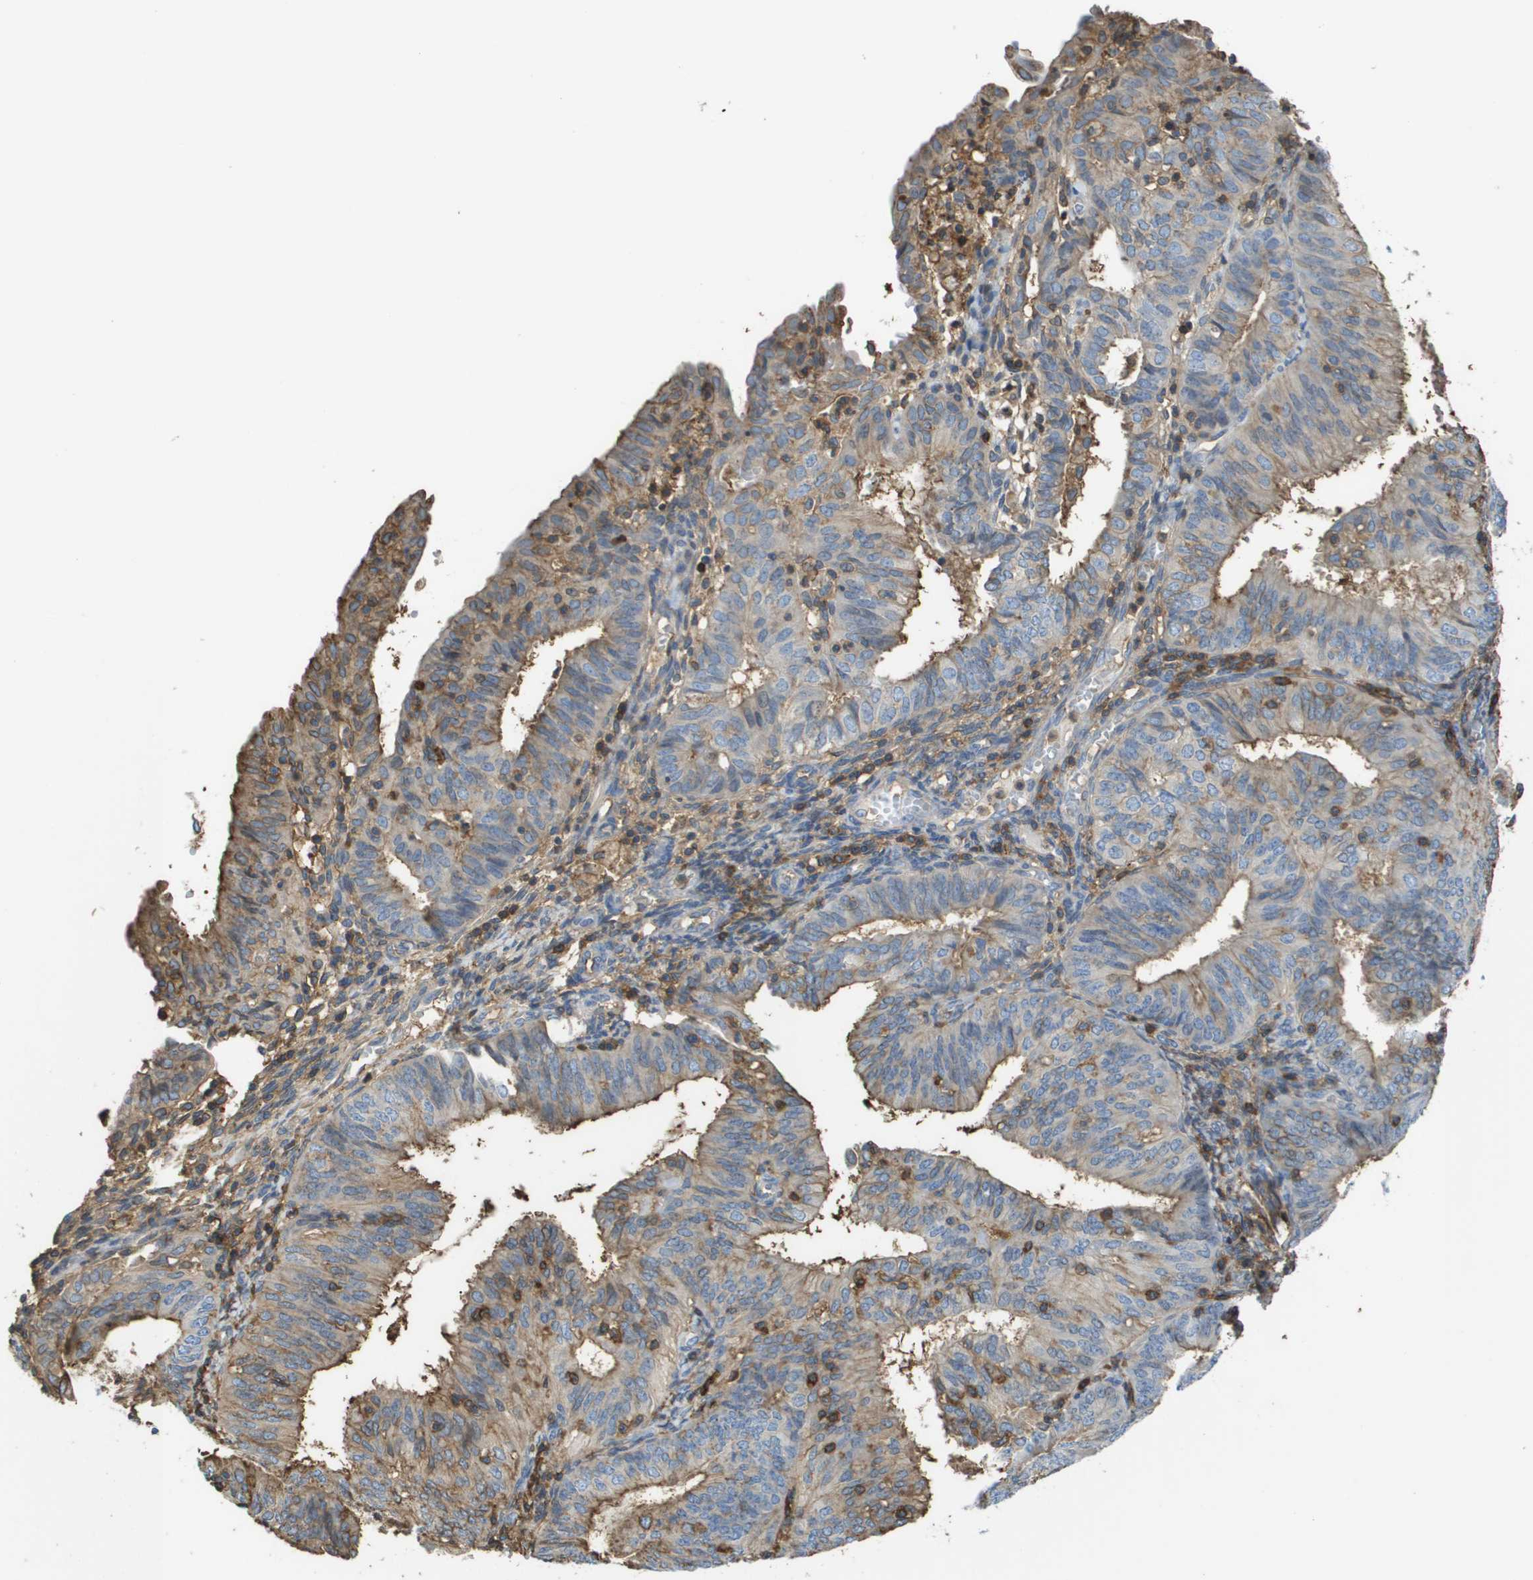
{"staining": {"intensity": "weak", "quantity": "25%-75%", "location": "cytoplasmic/membranous"}, "tissue": "endometrial cancer", "cell_type": "Tumor cells", "image_type": "cancer", "snomed": [{"axis": "morphology", "description": "Adenocarcinoma, NOS"}, {"axis": "topography", "description": "Endometrium"}], "caption": "The image shows immunohistochemical staining of endometrial adenocarcinoma. There is weak cytoplasmic/membranous expression is present in about 25%-75% of tumor cells. The protein is shown in brown color, while the nuclei are stained blue.", "gene": "PASK", "patient": {"sex": "female", "age": 58}}